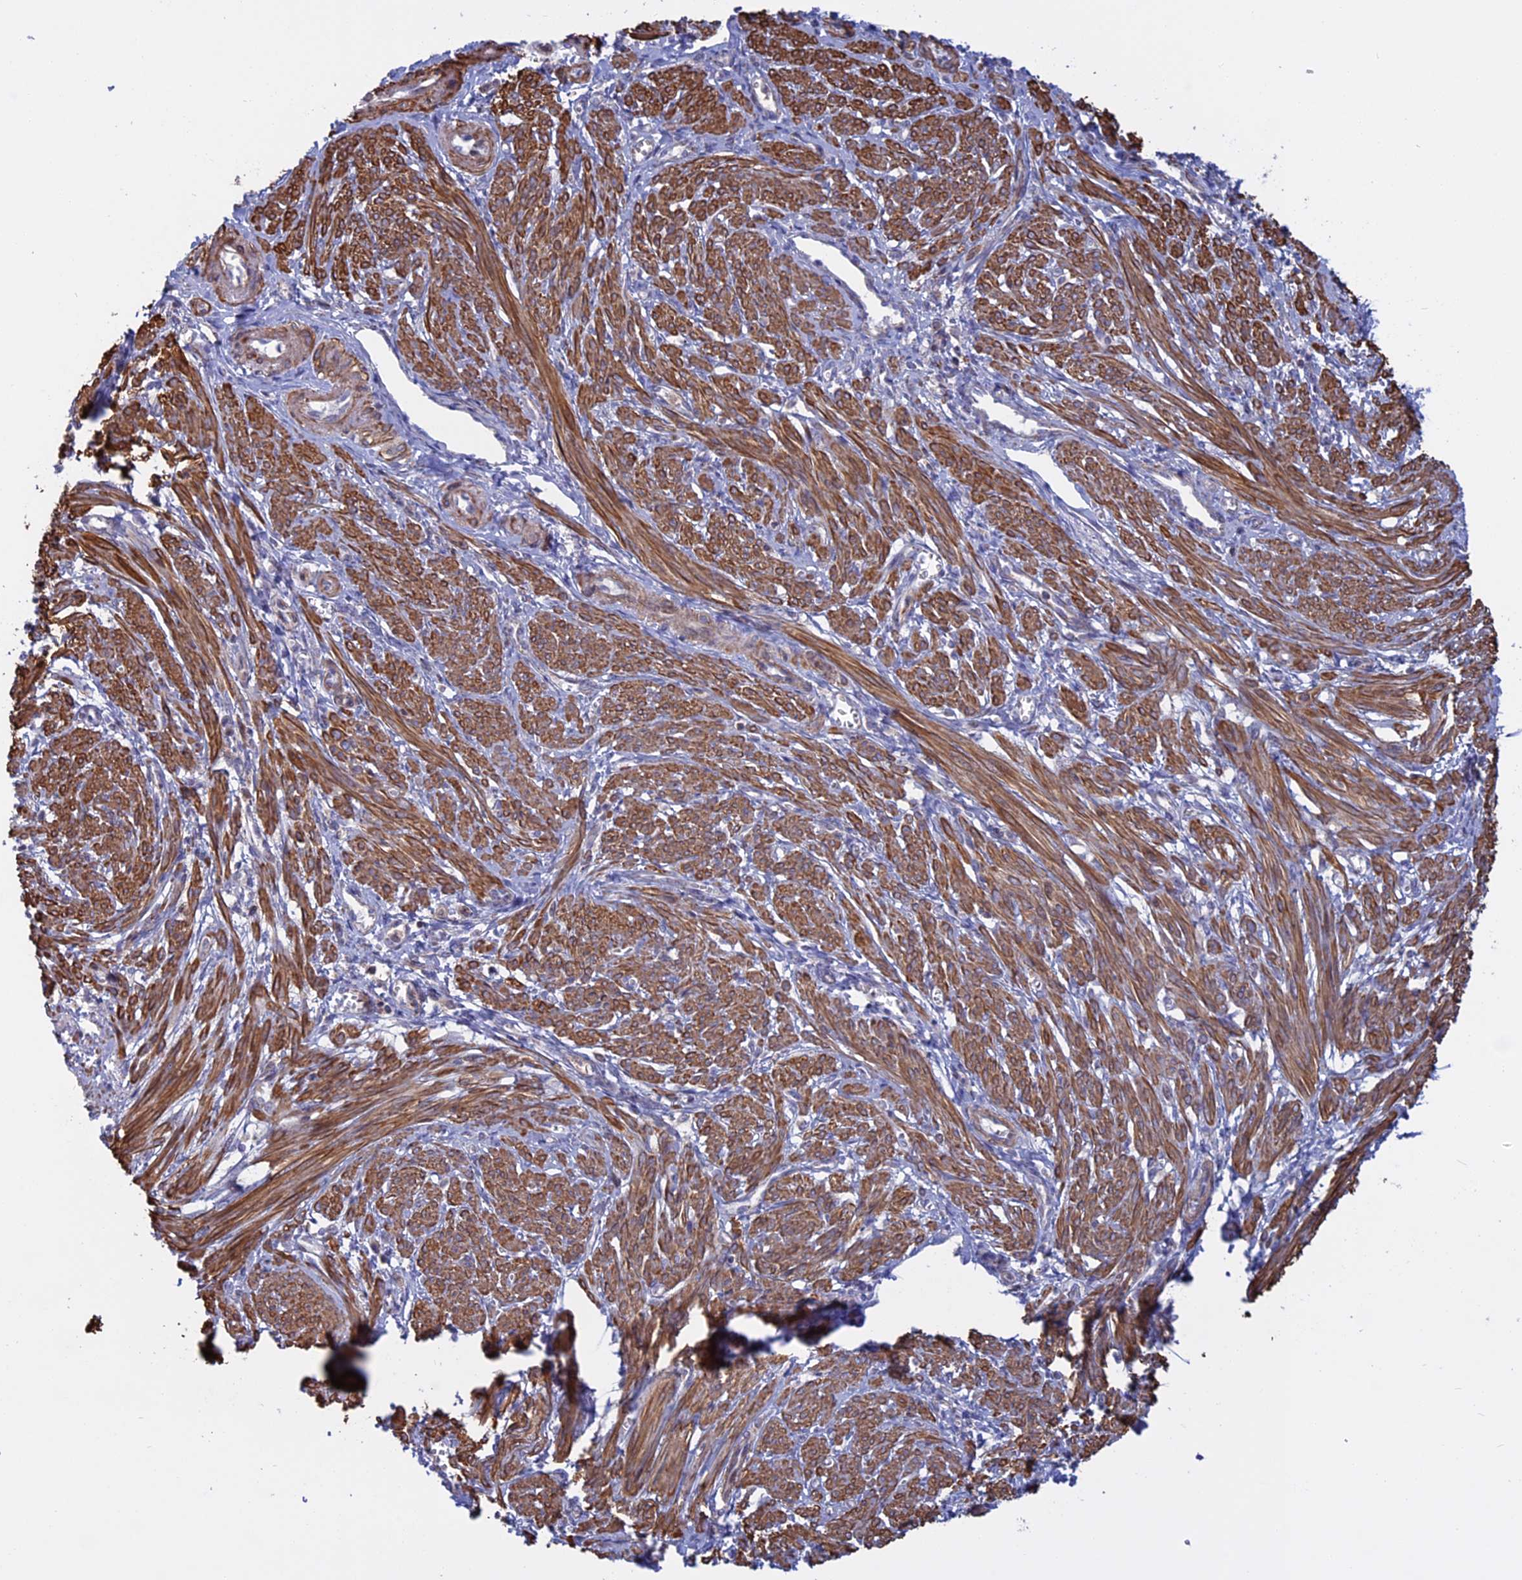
{"staining": {"intensity": "strong", "quantity": "25%-75%", "location": "cytoplasmic/membranous"}, "tissue": "smooth muscle", "cell_type": "Smooth muscle cells", "image_type": "normal", "snomed": [{"axis": "morphology", "description": "Normal tissue, NOS"}, {"axis": "topography", "description": "Smooth muscle"}], "caption": "Benign smooth muscle was stained to show a protein in brown. There is high levels of strong cytoplasmic/membranous expression in about 25%-75% of smooth muscle cells. (Stains: DAB in brown, nuclei in blue, Microscopy: brightfield microscopy at high magnification).", "gene": "LYPD5", "patient": {"sex": "female", "age": 39}}